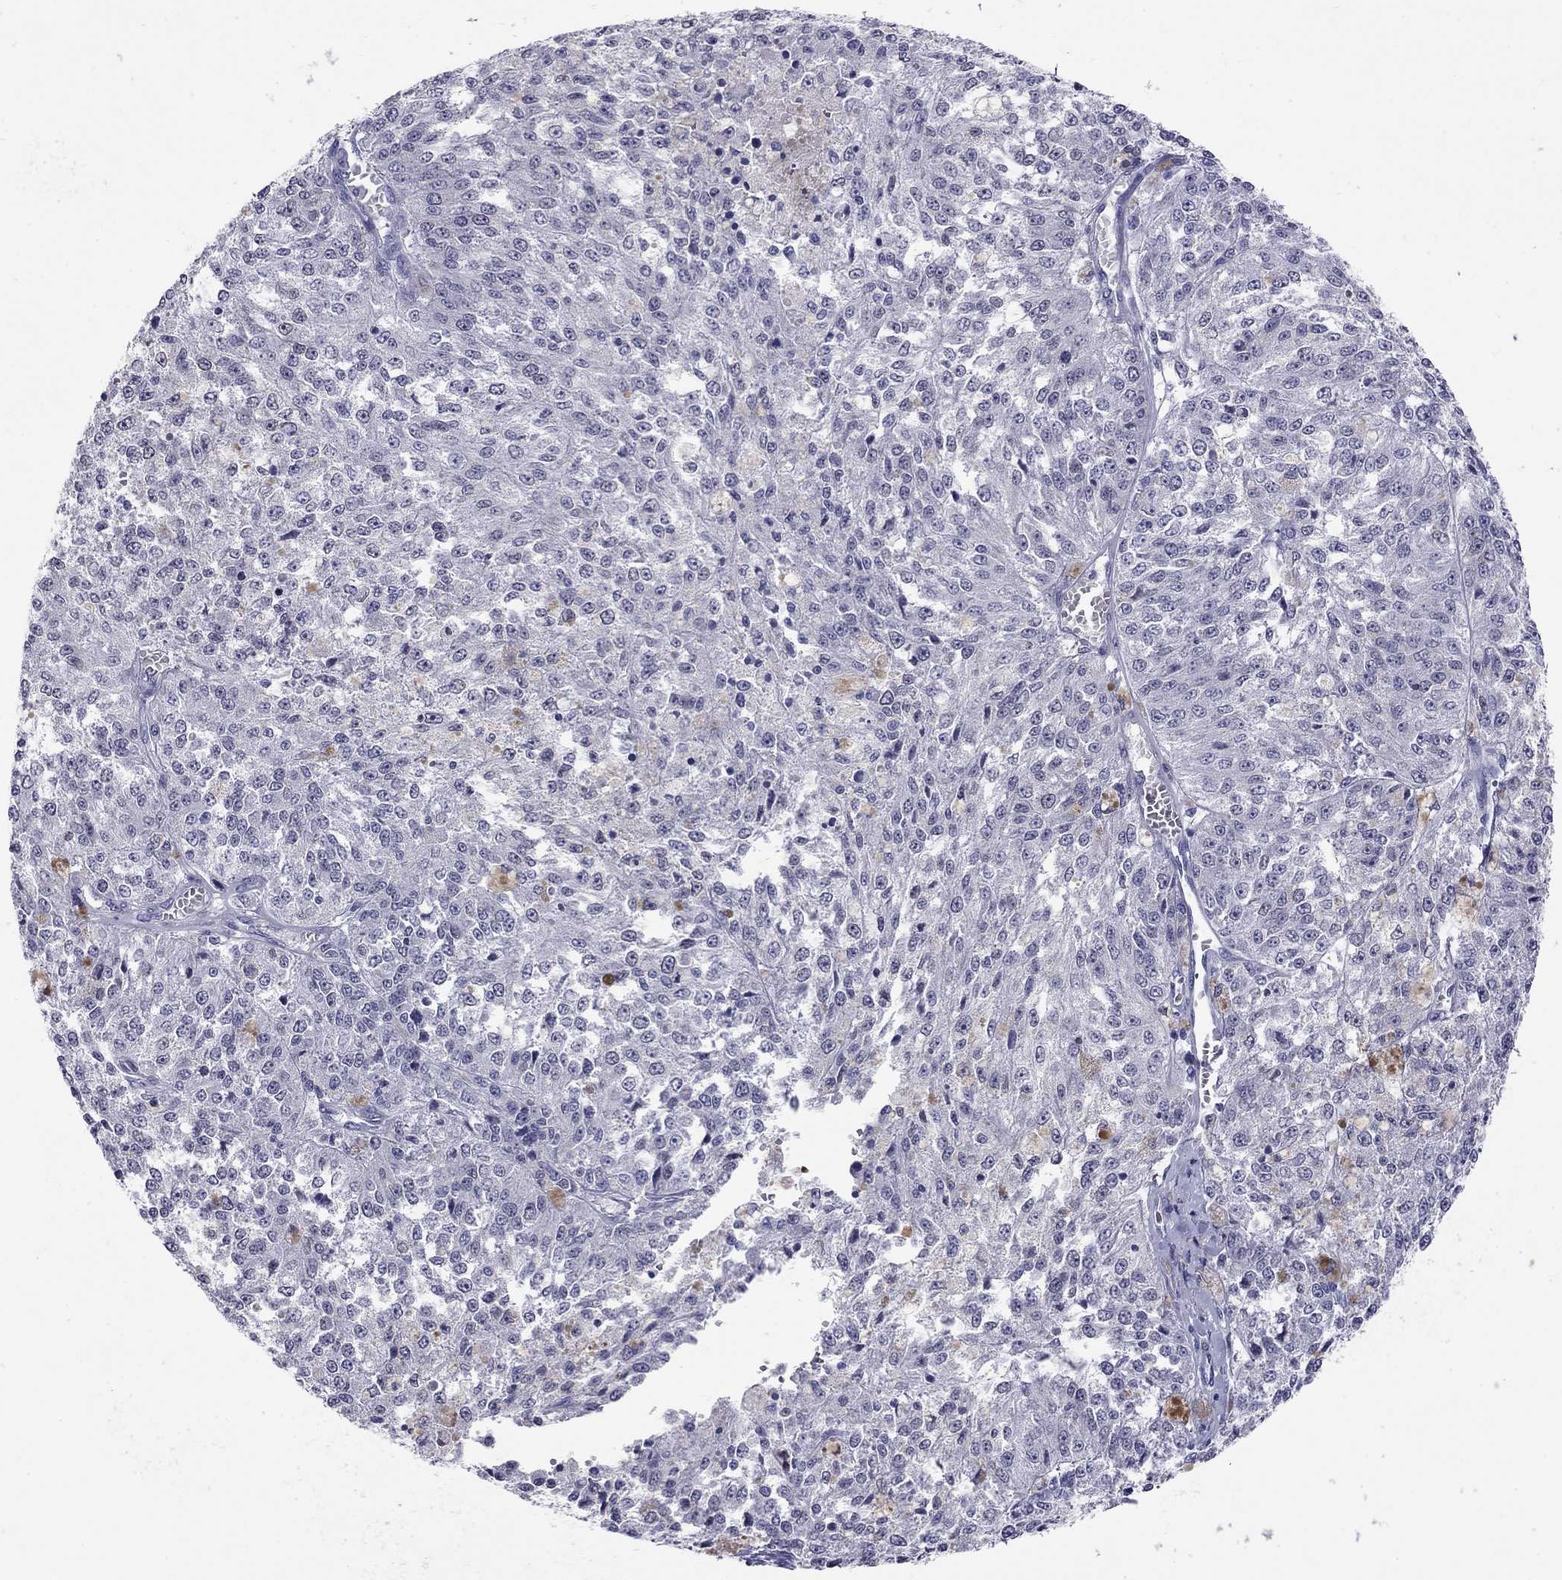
{"staining": {"intensity": "negative", "quantity": "none", "location": "none"}, "tissue": "melanoma", "cell_type": "Tumor cells", "image_type": "cancer", "snomed": [{"axis": "morphology", "description": "Malignant melanoma, Metastatic site"}, {"axis": "topography", "description": "Lymph node"}], "caption": "Protein analysis of malignant melanoma (metastatic site) shows no significant positivity in tumor cells.", "gene": "ARMC12", "patient": {"sex": "female", "age": 64}}